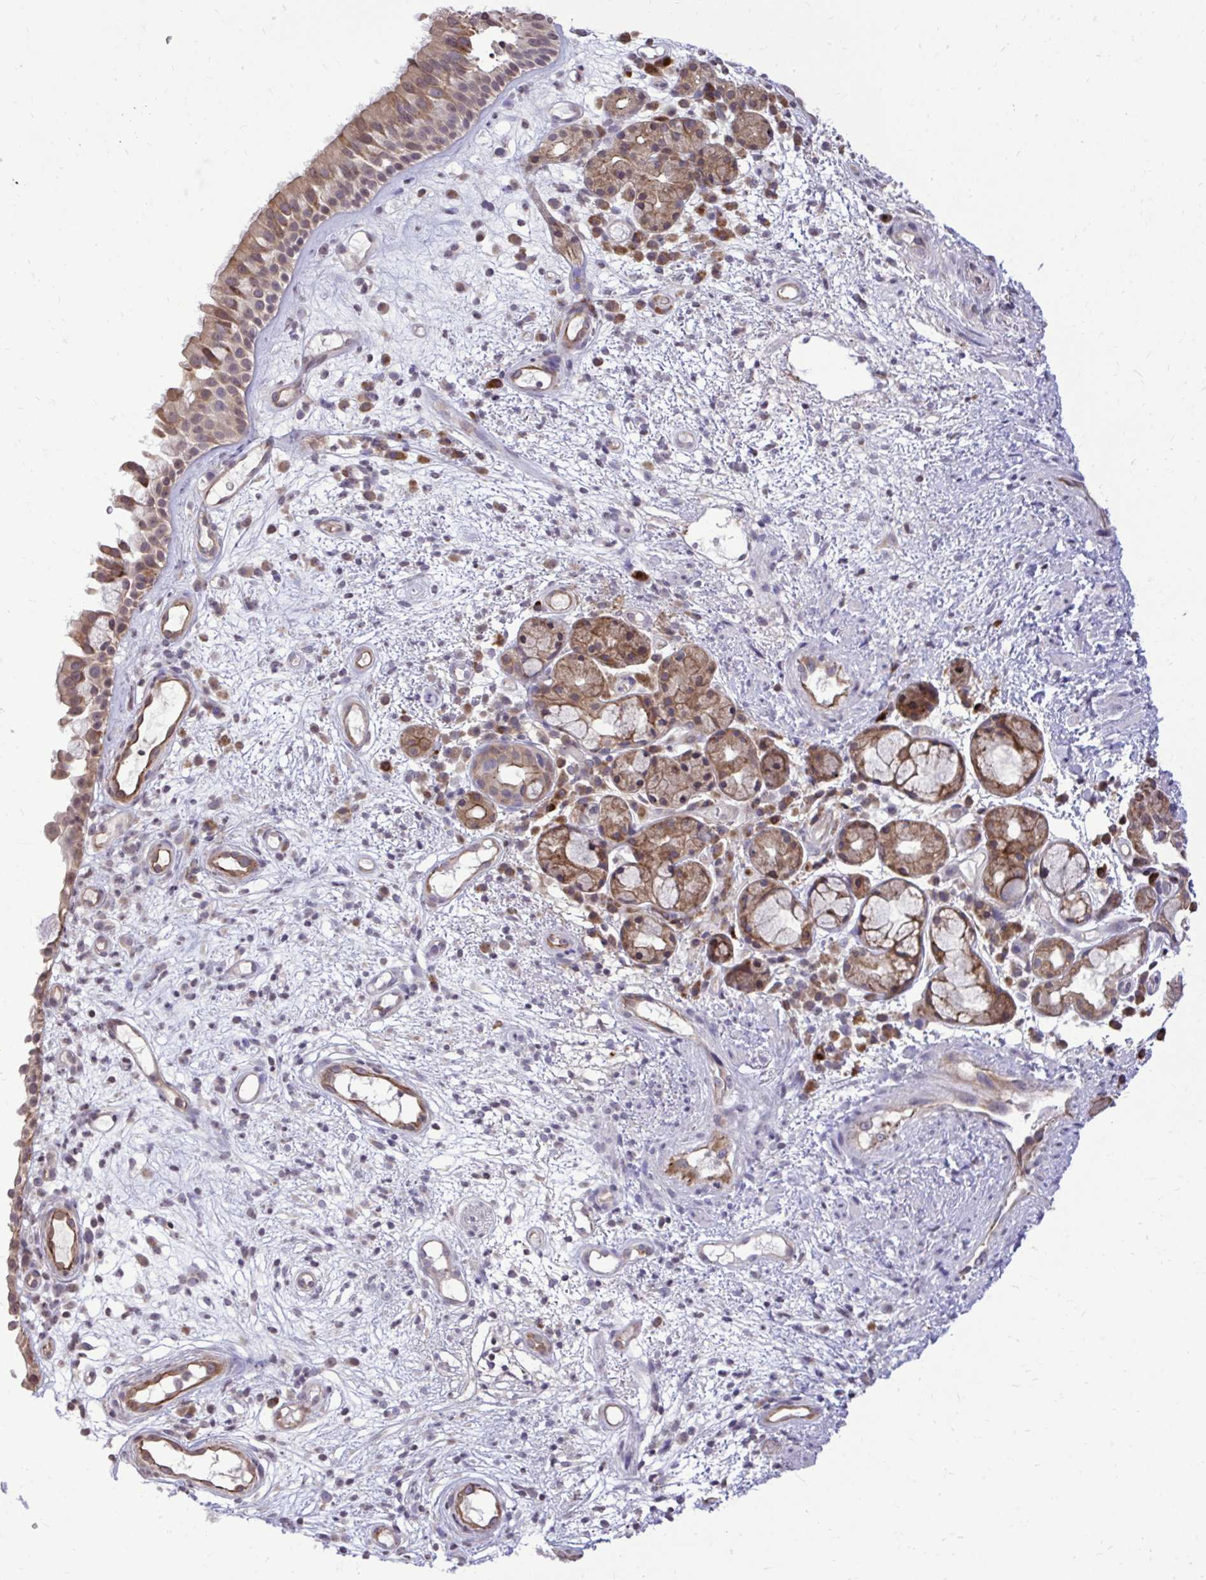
{"staining": {"intensity": "weak", "quantity": ">75%", "location": "cytoplasmic/membranous"}, "tissue": "nasopharynx", "cell_type": "Respiratory epithelial cells", "image_type": "normal", "snomed": [{"axis": "morphology", "description": "Normal tissue, NOS"}, {"axis": "morphology", "description": "Inflammation, NOS"}, {"axis": "topography", "description": "Nasopharynx"}], "caption": "Brown immunohistochemical staining in benign nasopharynx displays weak cytoplasmic/membranous expression in approximately >75% of respiratory epithelial cells. The staining was performed using DAB to visualize the protein expression in brown, while the nuclei were stained in blue with hematoxylin (Magnification: 20x).", "gene": "METTL9", "patient": {"sex": "male", "age": 54}}